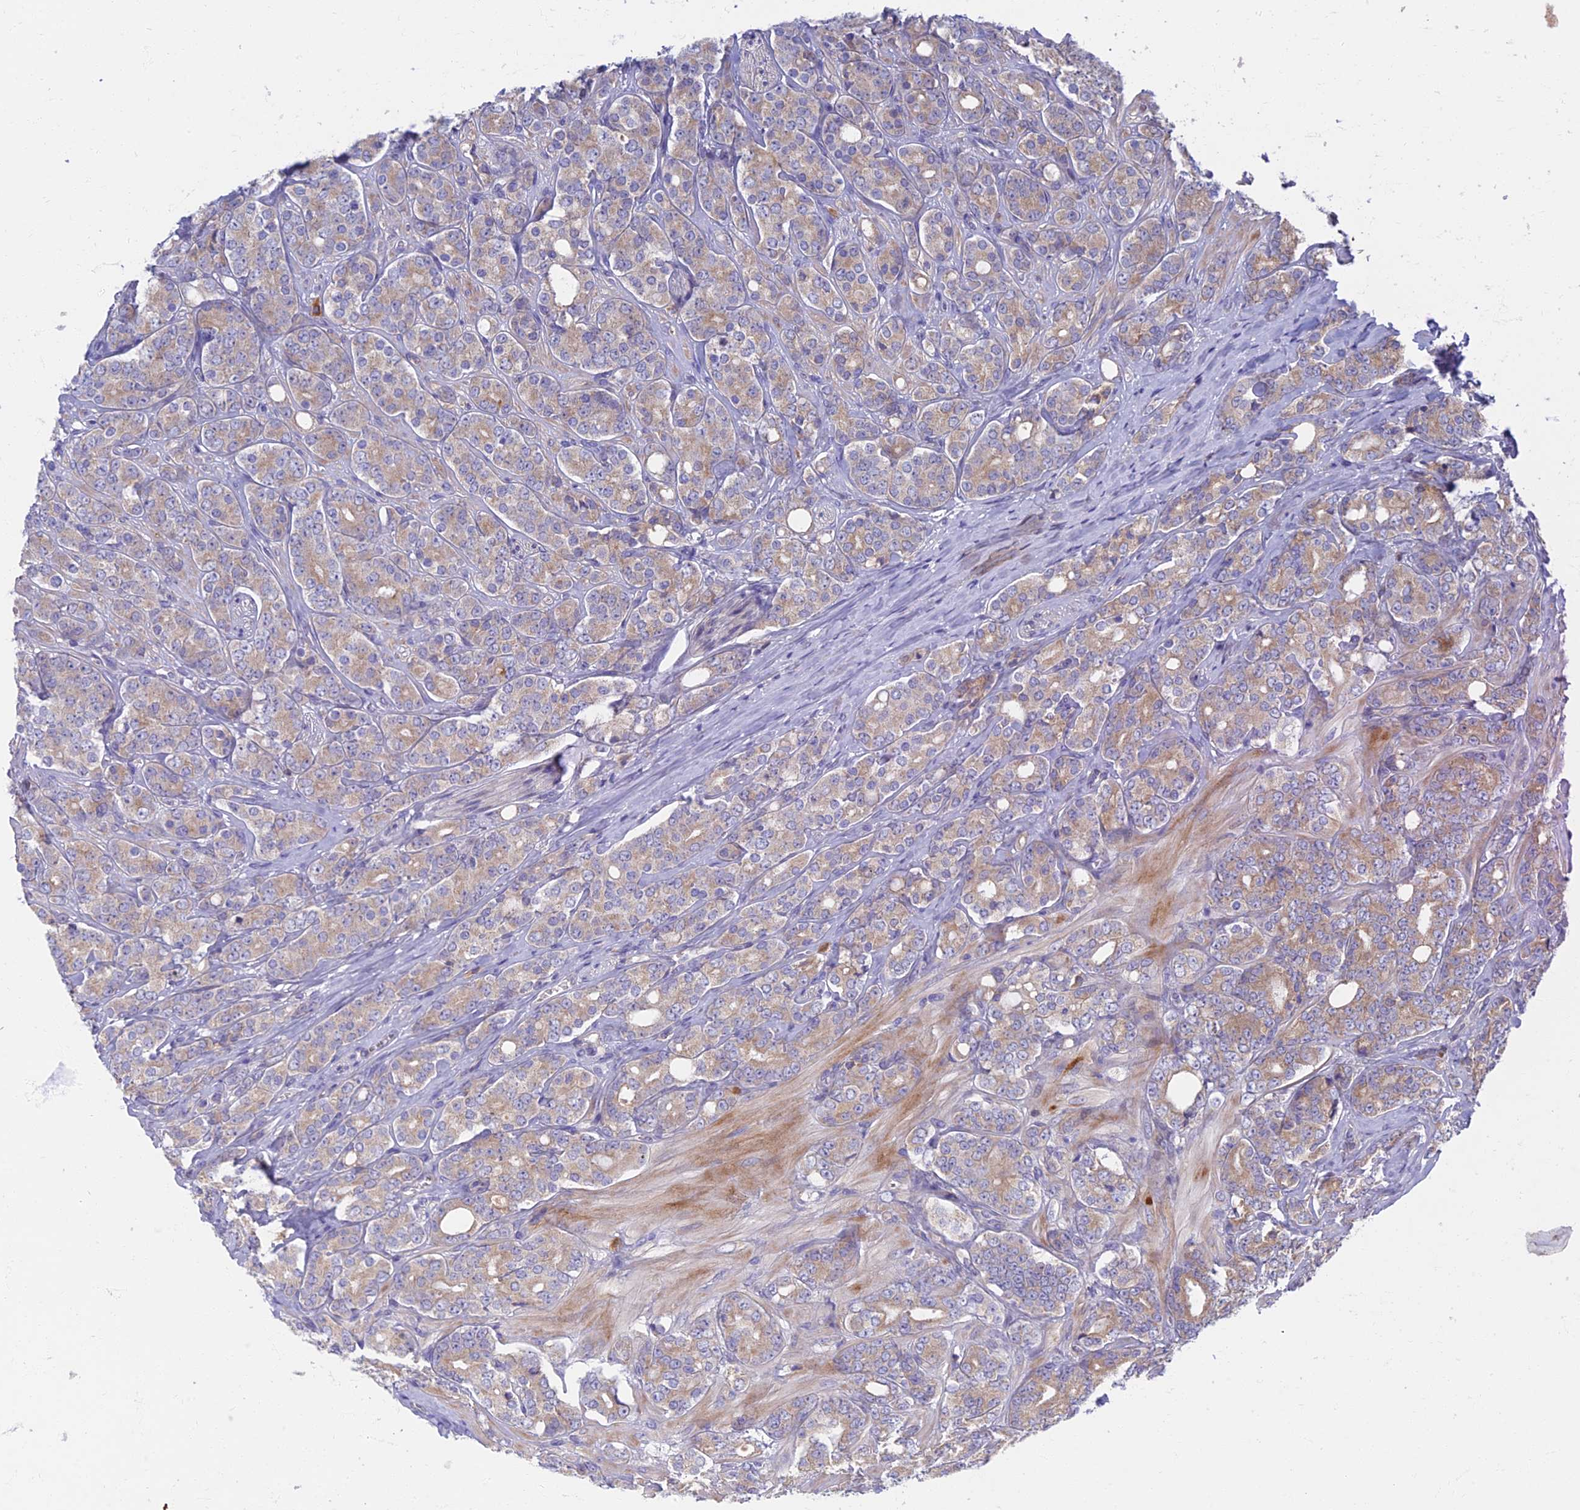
{"staining": {"intensity": "moderate", "quantity": "<25%", "location": "cytoplasmic/membranous"}, "tissue": "prostate cancer", "cell_type": "Tumor cells", "image_type": "cancer", "snomed": [{"axis": "morphology", "description": "Adenocarcinoma, High grade"}, {"axis": "topography", "description": "Prostate"}], "caption": "Tumor cells exhibit moderate cytoplasmic/membranous expression in about <25% of cells in prostate cancer.", "gene": "SOGA1", "patient": {"sex": "male", "age": 62}}